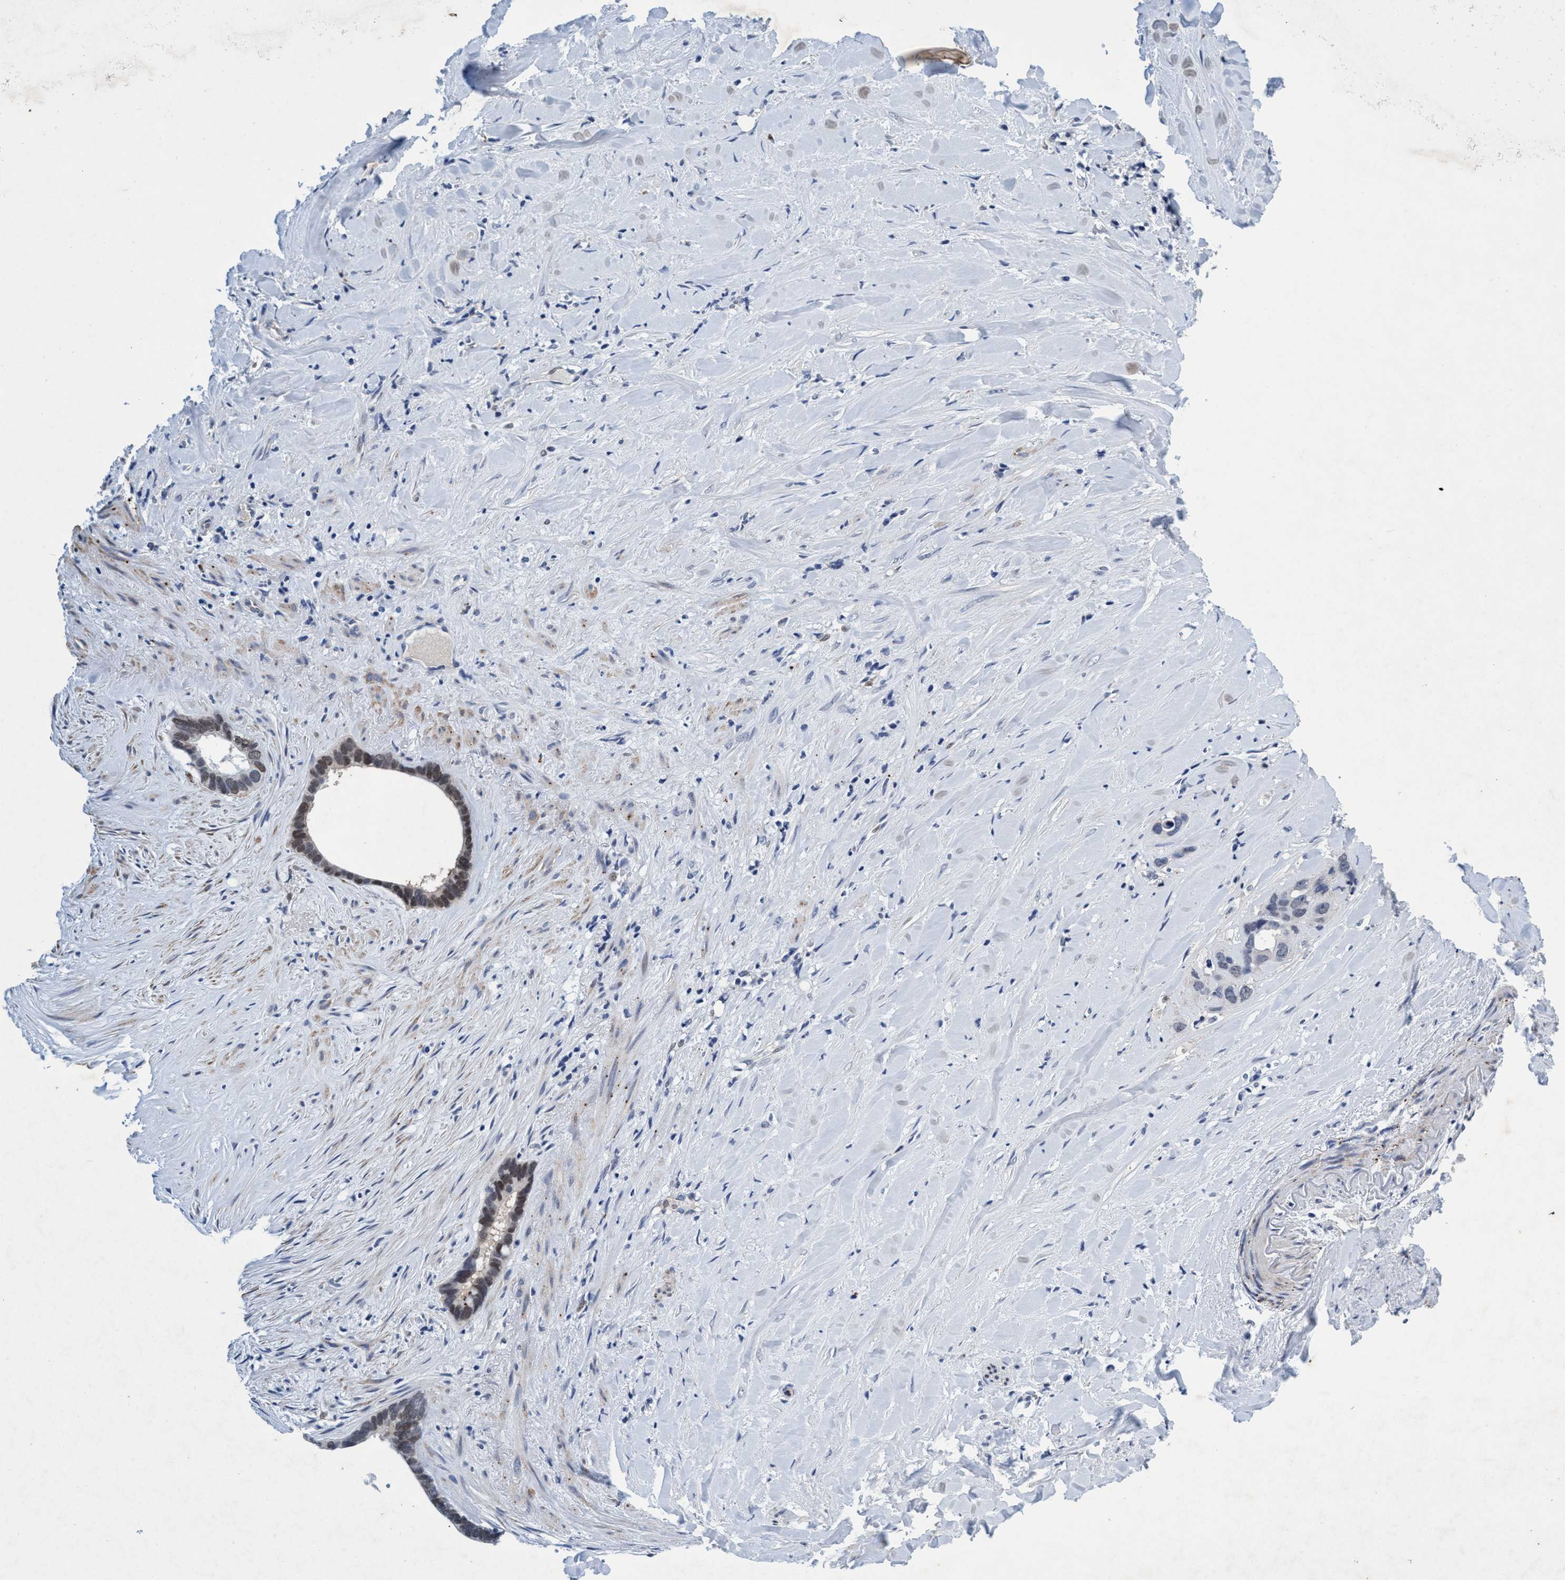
{"staining": {"intensity": "weak", "quantity": "25%-75%", "location": "nuclear"}, "tissue": "liver cancer", "cell_type": "Tumor cells", "image_type": "cancer", "snomed": [{"axis": "morphology", "description": "Cholangiocarcinoma"}, {"axis": "topography", "description": "Liver"}], "caption": "Tumor cells exhibit low levels of weak nuclear expression in about 25%-75% of cells in human liver cancer.", "gene": "GRB14", "patient": {"sex": "female", "age": 65}}